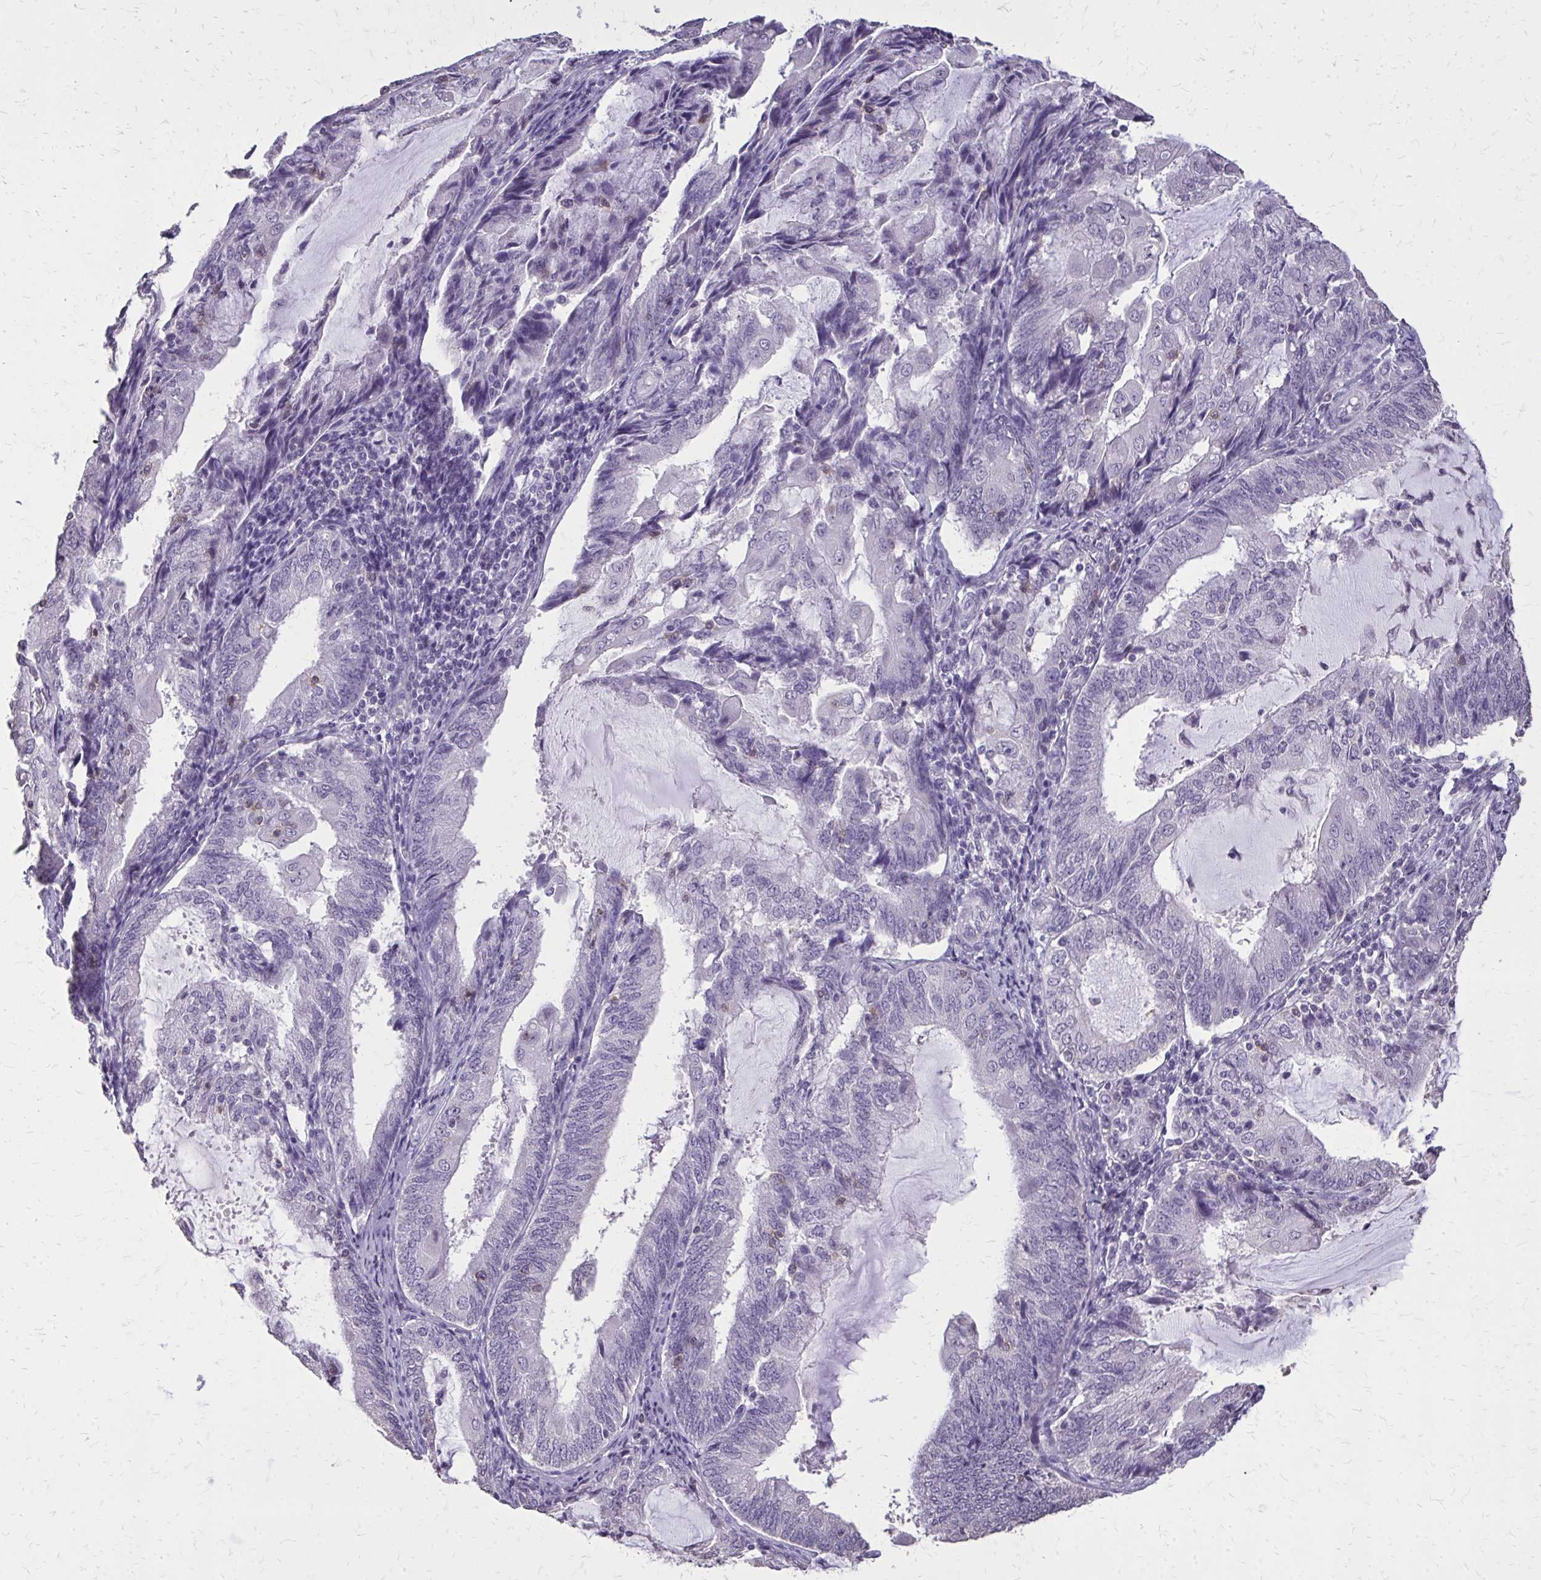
{"staining": {"intensity": "negative", "quantity": "none", "location": "none"}, "tissue": "endometrial cancer", "cell_type": "Tumor cells", "image_type": "cancer", "snomed": [{"axis": "morphology", "description": "Adenocarcinoma, NOS"}, {"axis": "topography", "description": "Endometrium"}], "caption": "Immunohistochemical staining of adenocarcinoma (endometrial) reveals no significant expression in tumor cells. (DAB immunohistochemistry (IHC), high magnification).", "gene": "AKAP5", "patient": {"sex": "female", "age": 81}}